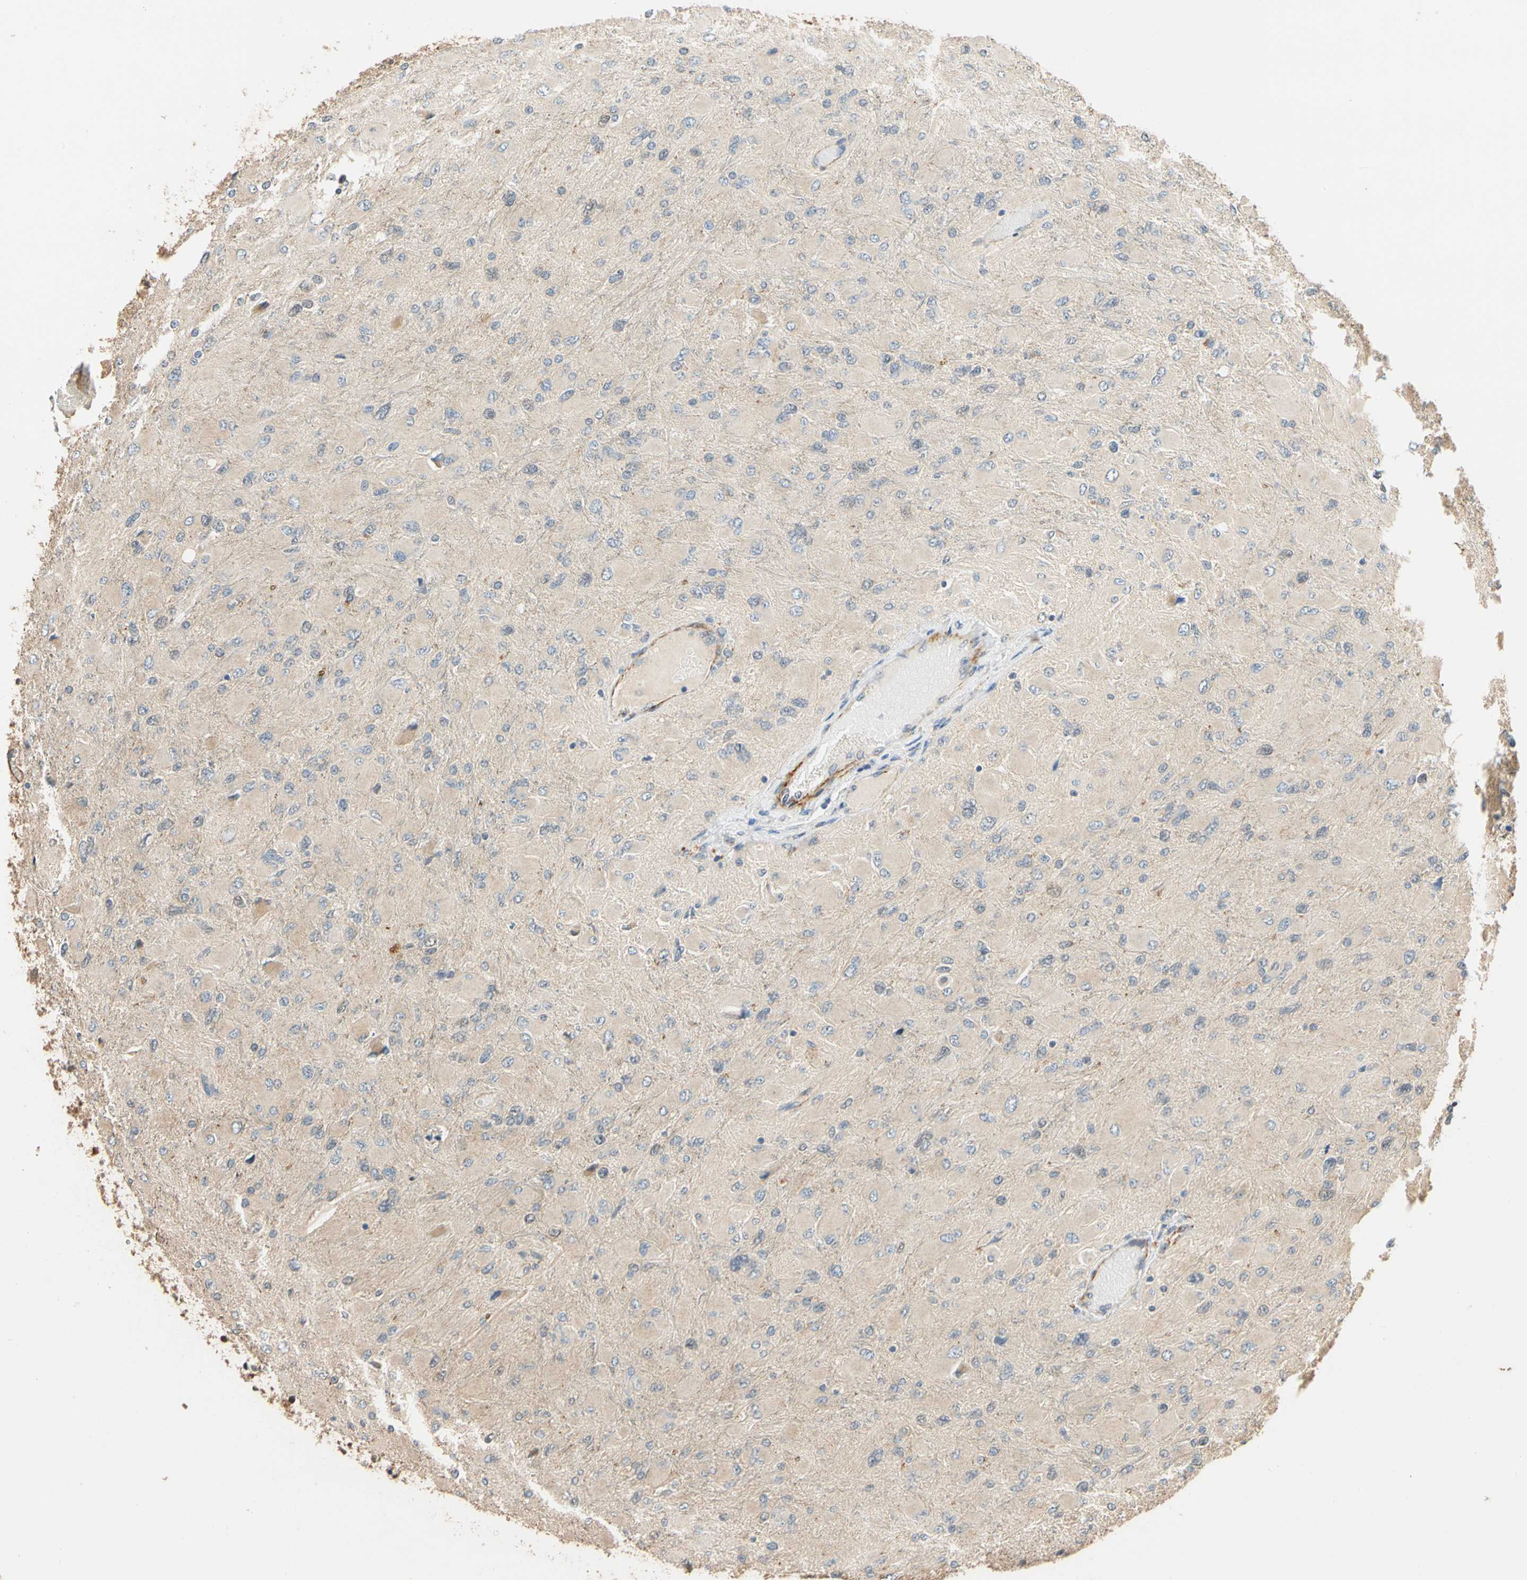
{"staining": {"intensity": "negative", "quantity": "none", "location": "none"}, "tissue": "glioma", "cell_type": "Tumor cells", "image_type": "cancer", "snomed": [{"axis": "morphology", "description": "Glioma, malignant, High grade"}, {"axis": "topography", "description": "Cerebral cortex"}], "caption": "Tumor cells show no significant expression in malignant glioma (high-grade). (Stains: DAB (3,3'-diaminobenzidine) immunohistochemistry (IHC) with hematoxylin counter stain, Microscopy: brightfield microscopy at high magnification).", "gene": "QSER1", "patient": {"sex": "female", "age": 36}}